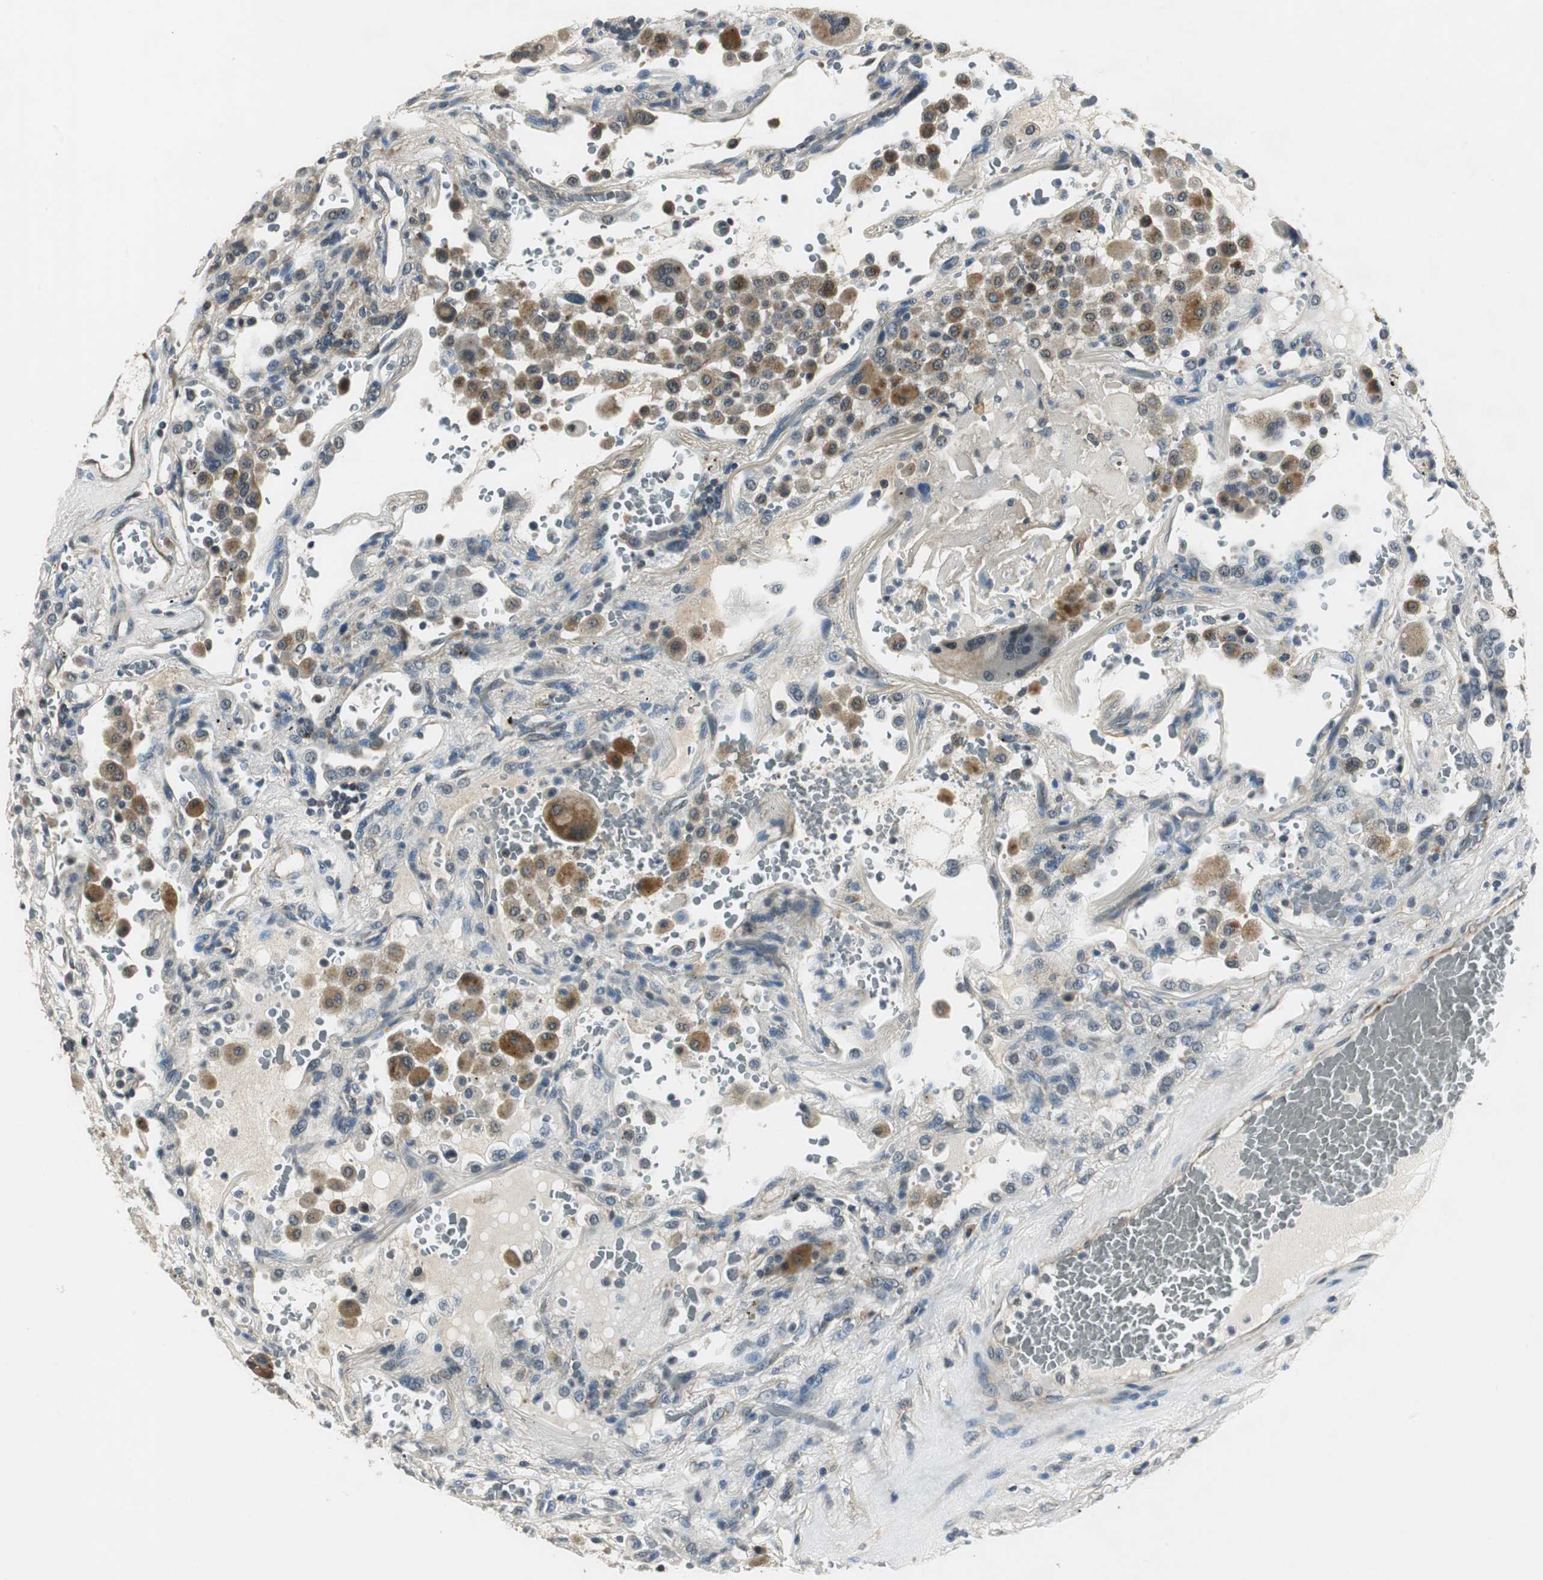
{"staining": {"intensity": "negative", "quantity": "none", "location": "none"}, "tissue": "lung cancer", "cell_type": "Tumor cells", "image_type": "cancer", "snomed": [{"axis": "morphology", "description": "Squamous cell carcinoma, NOS"}, {"axis": "topography", "description": "Lung"}], "caption": "Tumor cells are negative for protein expression in human squamous cell carcinoma (lung). (Brightfield microscopy of DAB (3,3'-diaminobenzidine) immunohistochemistry (IHC) at high magnification).", "gene": "PSMB4", "patient": {"sex": "male", "age": 57}}